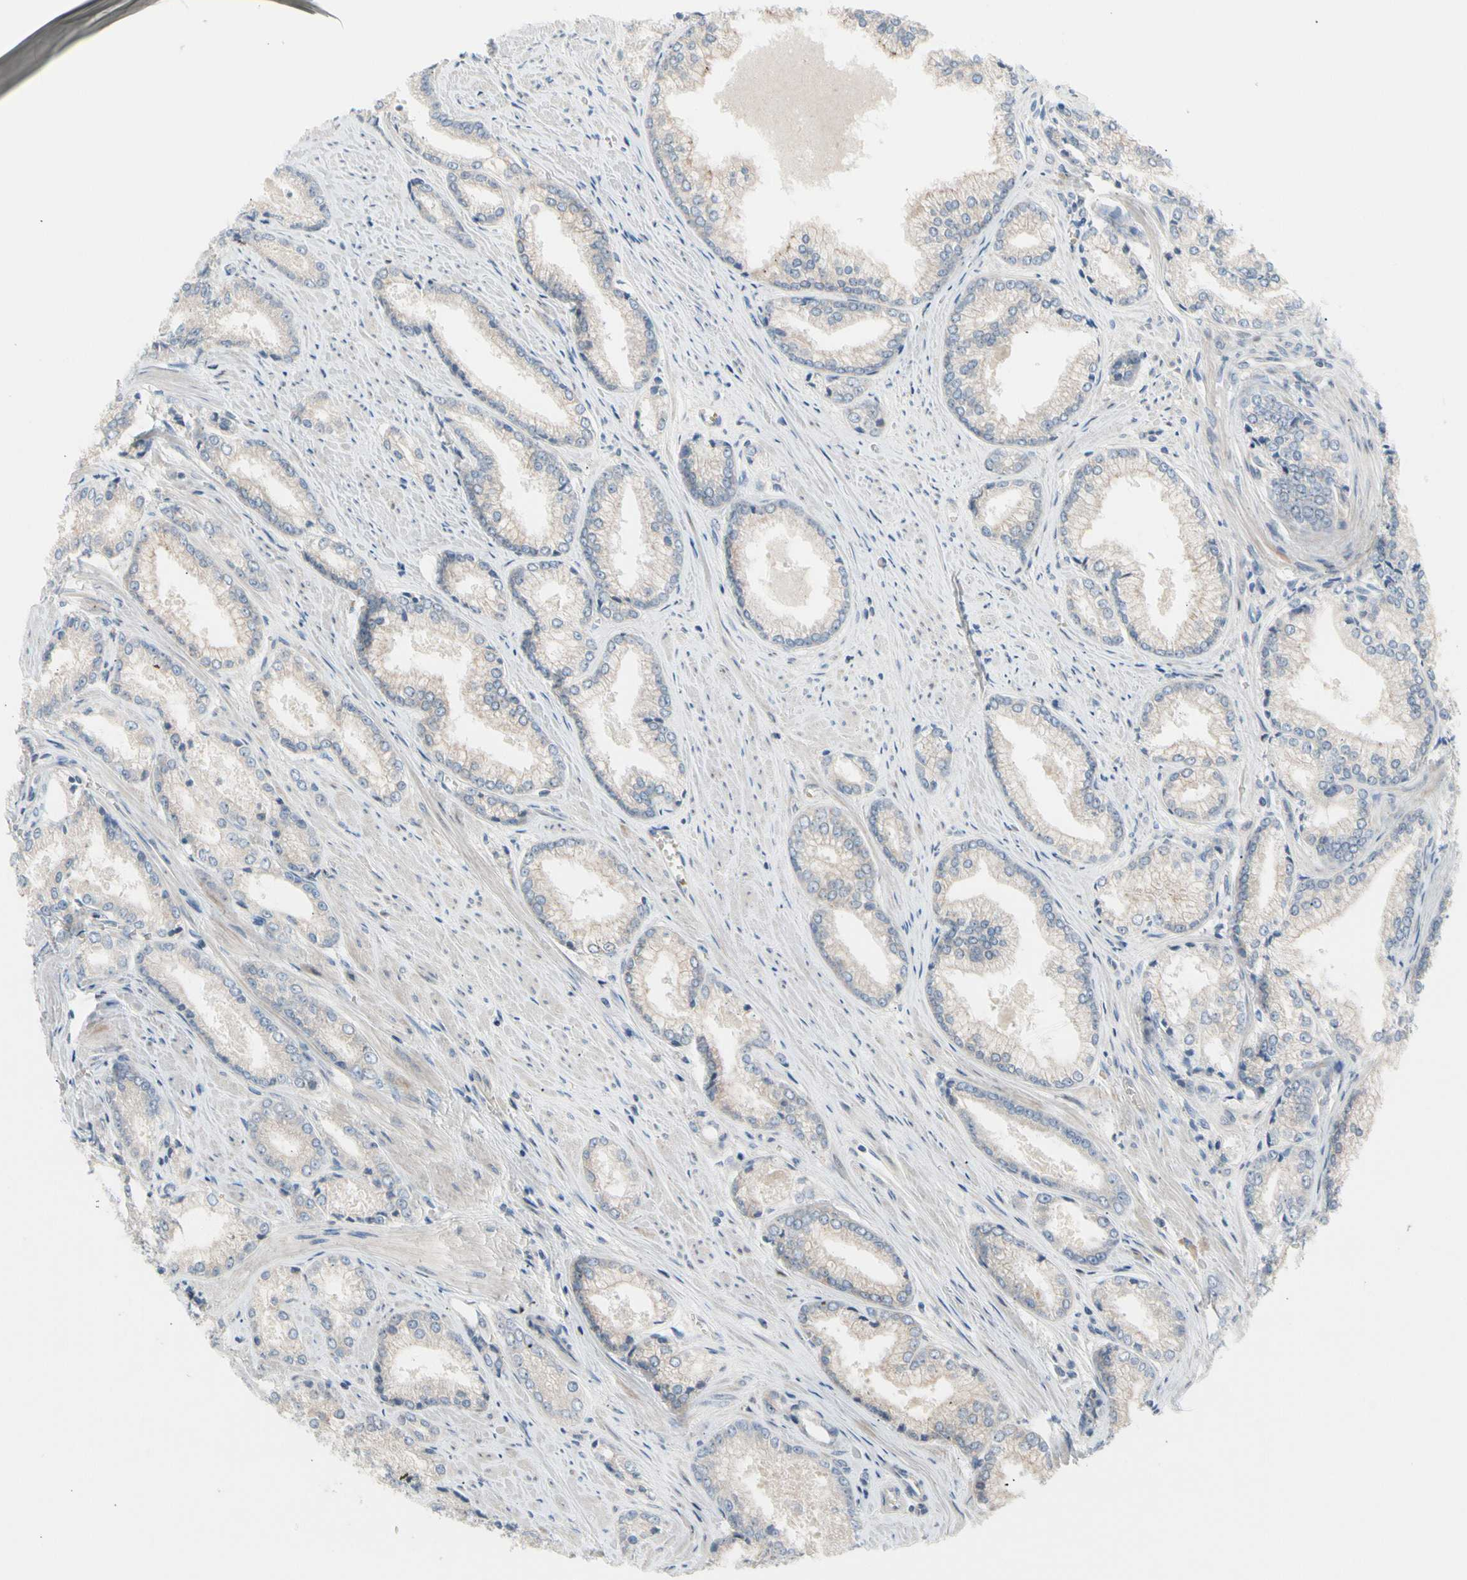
{"staining": {"intensity": "negative", "quantity": "none", "location": "none"}, "tissue": "prostate cancer", "cell_type": "Tumor cells", "image_type": "cancer", "snomed": [{"axis": "morphology", "description": "Adenocarcinoma, Low grade"}, {"axis": "topography", "description": "Prostate"}], "caption": "Tumor cells are negative for protein expression in human prostate cancer (adenocarcinoma (low-grade)). Nuclei are stained in blue.", "gene": "MAP3K3", "patient": {"sex": "male", "age": 64}}